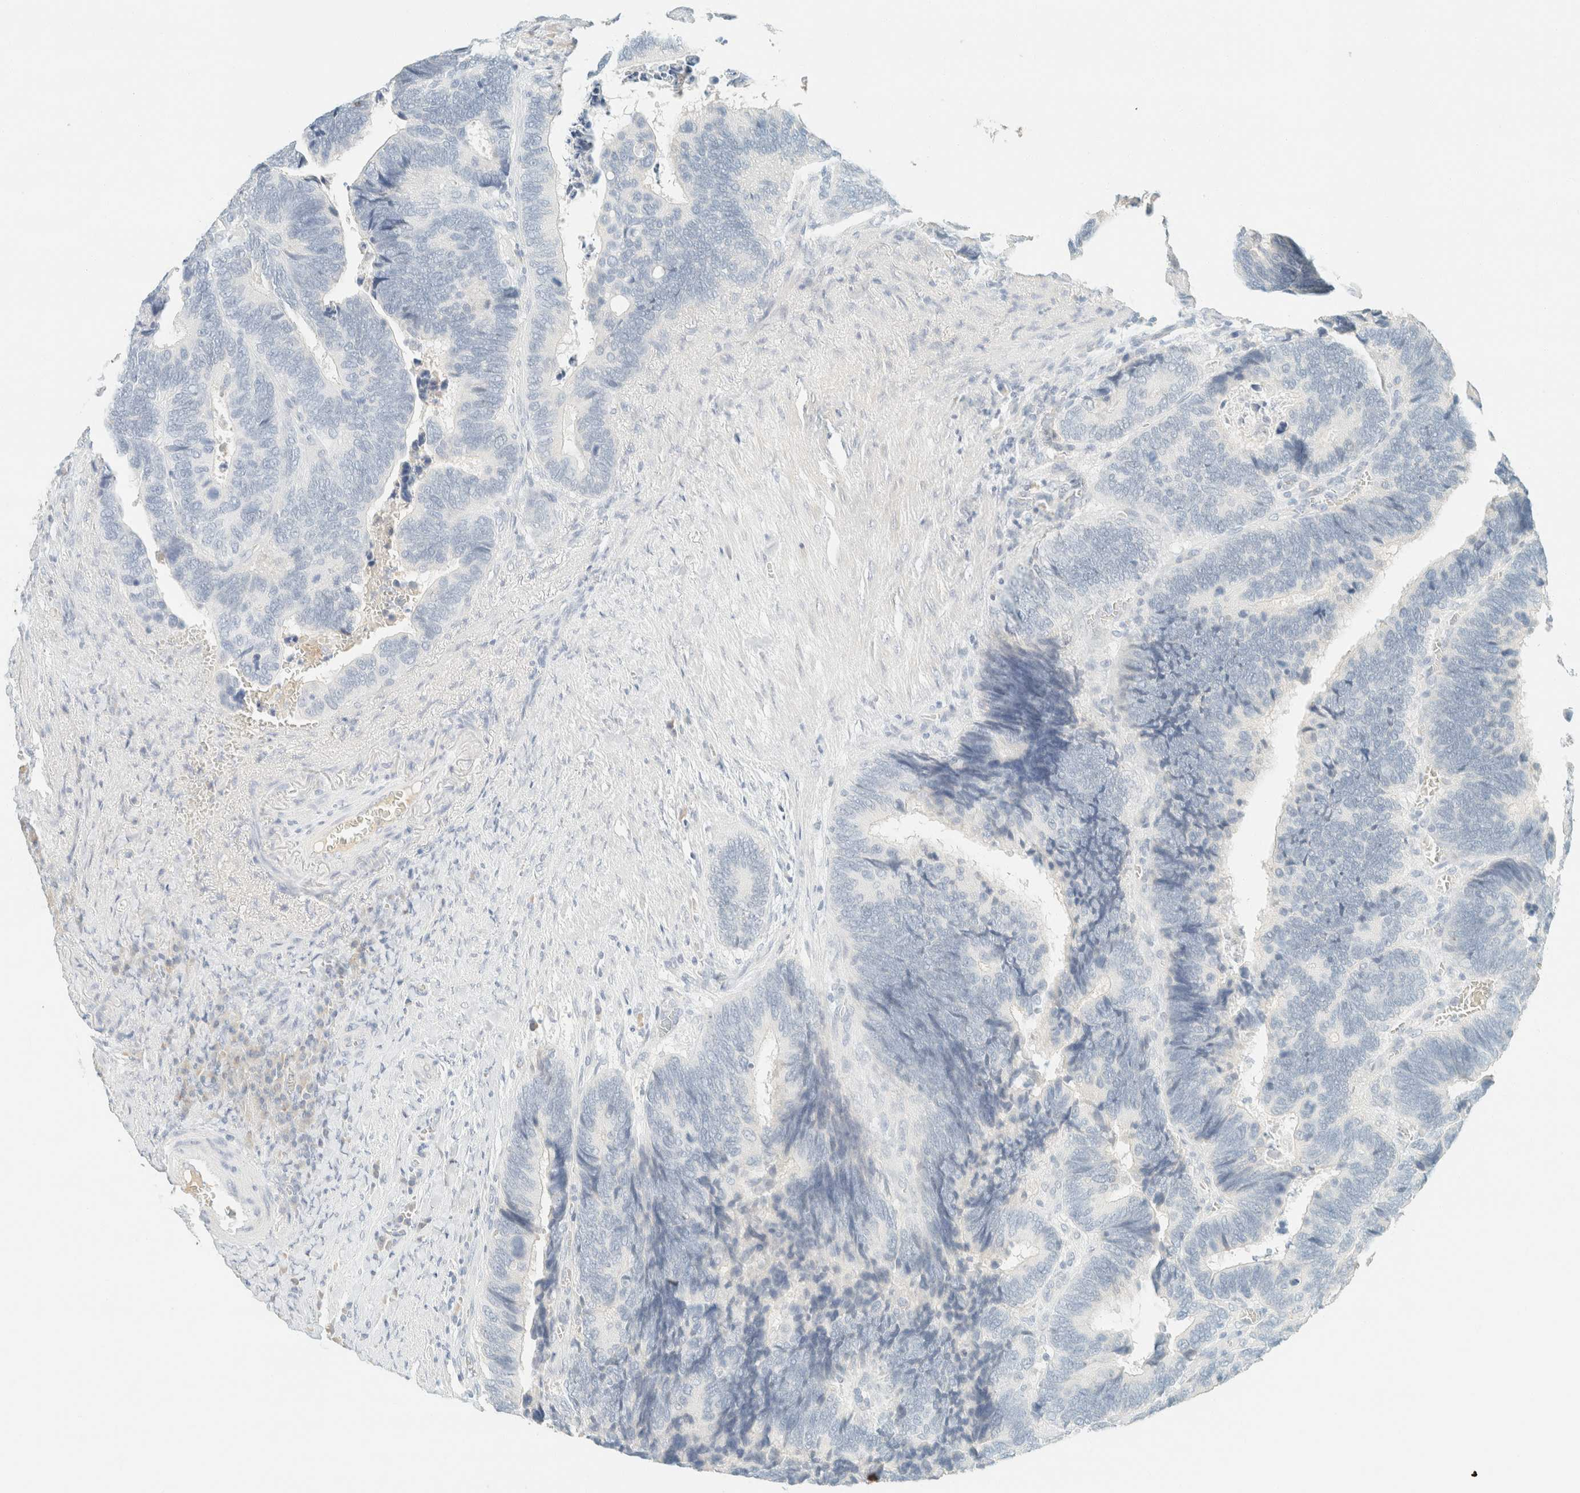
{"staining": {"intensity": "negative", "quantity": "none", "location": "none"}, "tissue": "colorectal cancer", "cell_type": "Tumor cells", "image_type": "cancer", "snomed": [{"axis": "morphology", "description": "Adenocarcinoma, NOS"}, {"axis": "topography", "description": "Colon"}], "caption": "Colorectal cancer stained for a protein using IHC displays no expression tumor cells.", "gene": "GPA33", "patient": {"sex": "male", "age": 72}}